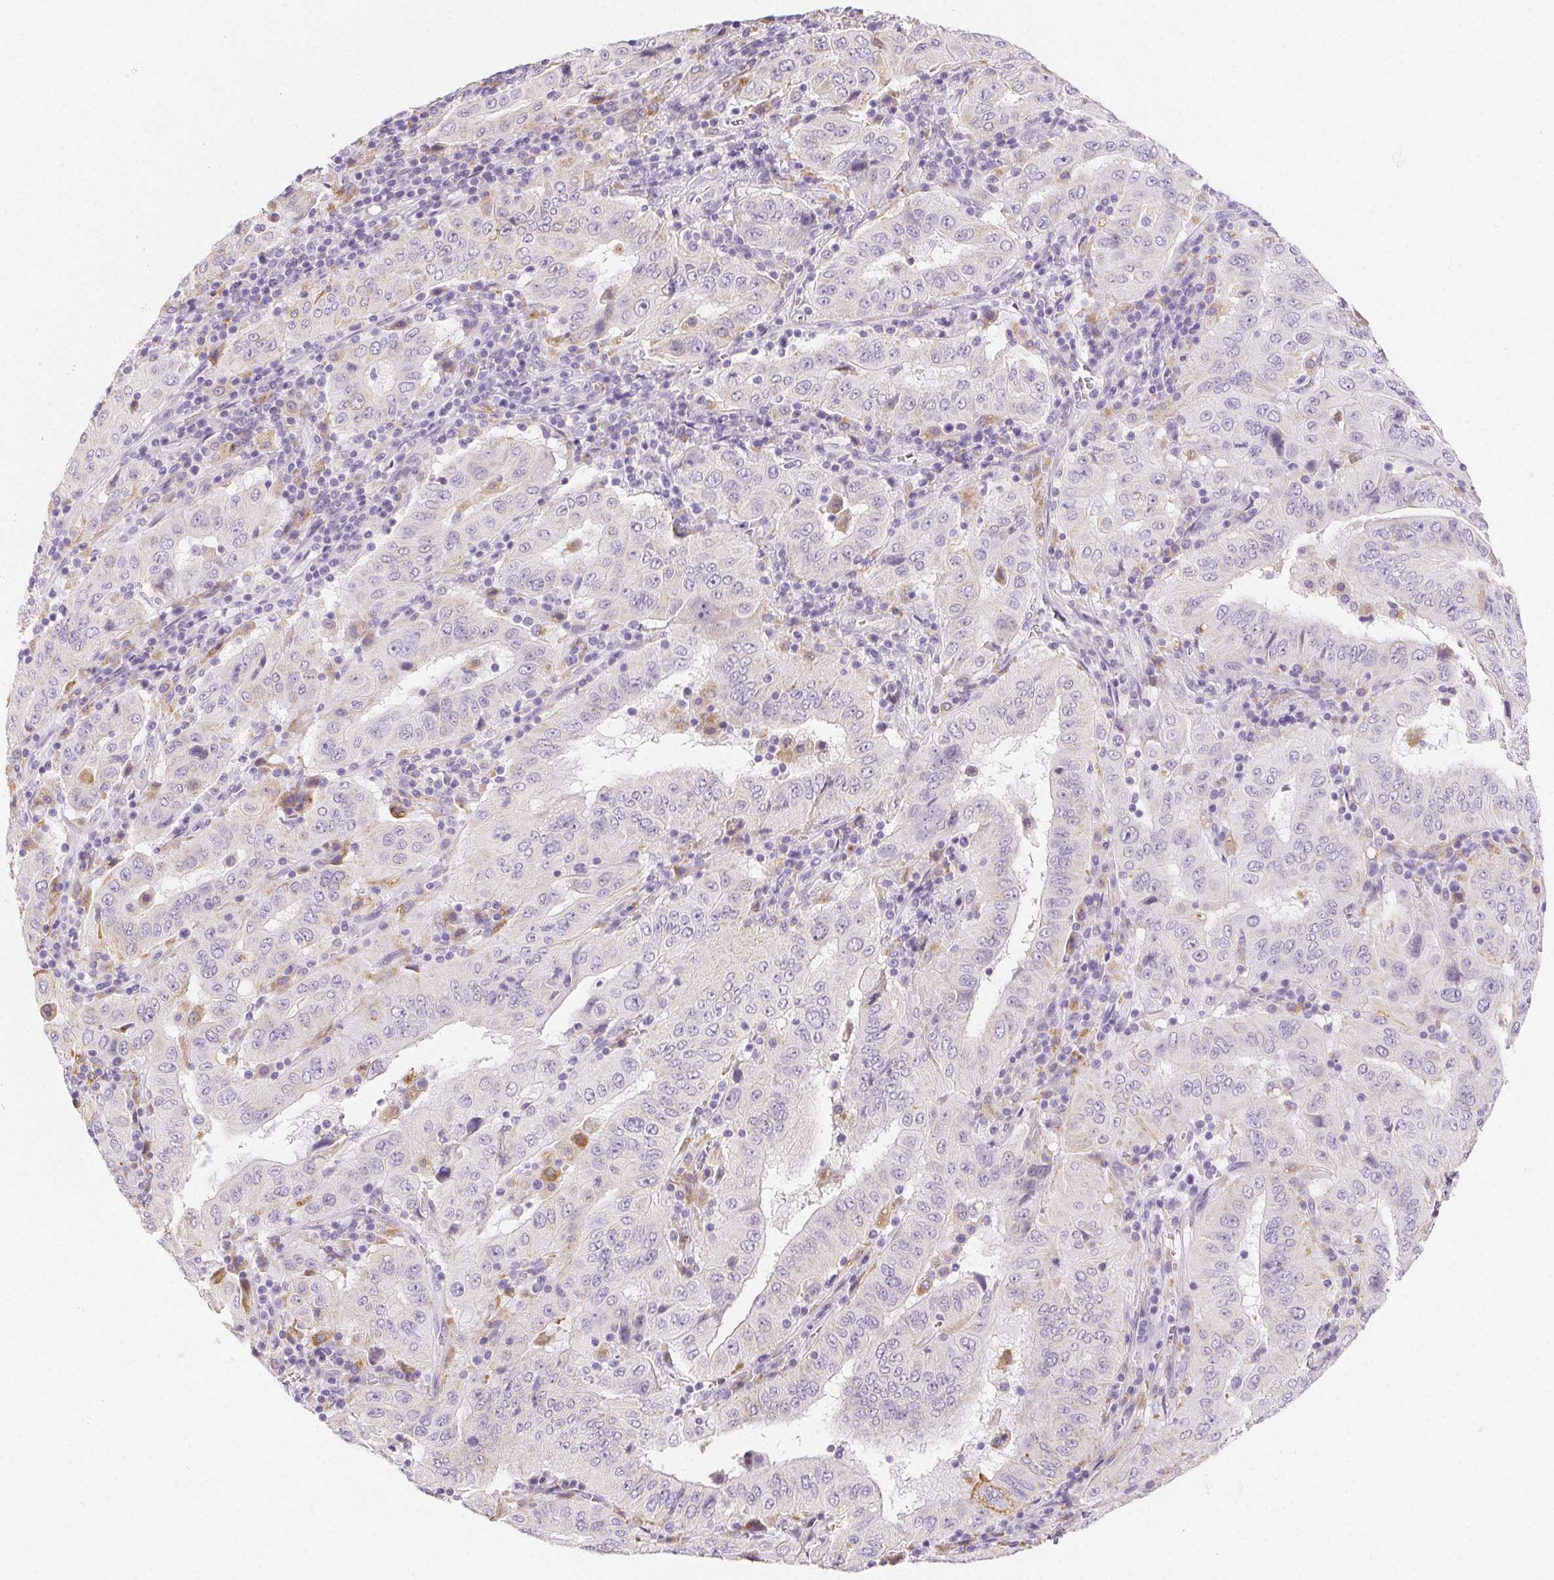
{"staining": {"intensity": "negative", "quantity": "none", "location": "none"}, "tissue": "pancreatic cancer", "cell_type": "Tumor cells", "image_type": "cancer", "snomed": [{"axis": "morphology", "description": "Adenocarcinoma, NOS"}, {"axis": "topography", "description": "Pancreas"}], "caption": "Adenocarcinoma (pancreatic) was stained to show a protein in brown. There is no significant expression in tumor cells. (DAB immunohistochemistry (IHC) with hematoxylin counter stain).", "gene": "LIPA", "patient": {"sex": "male", "age": 63}}